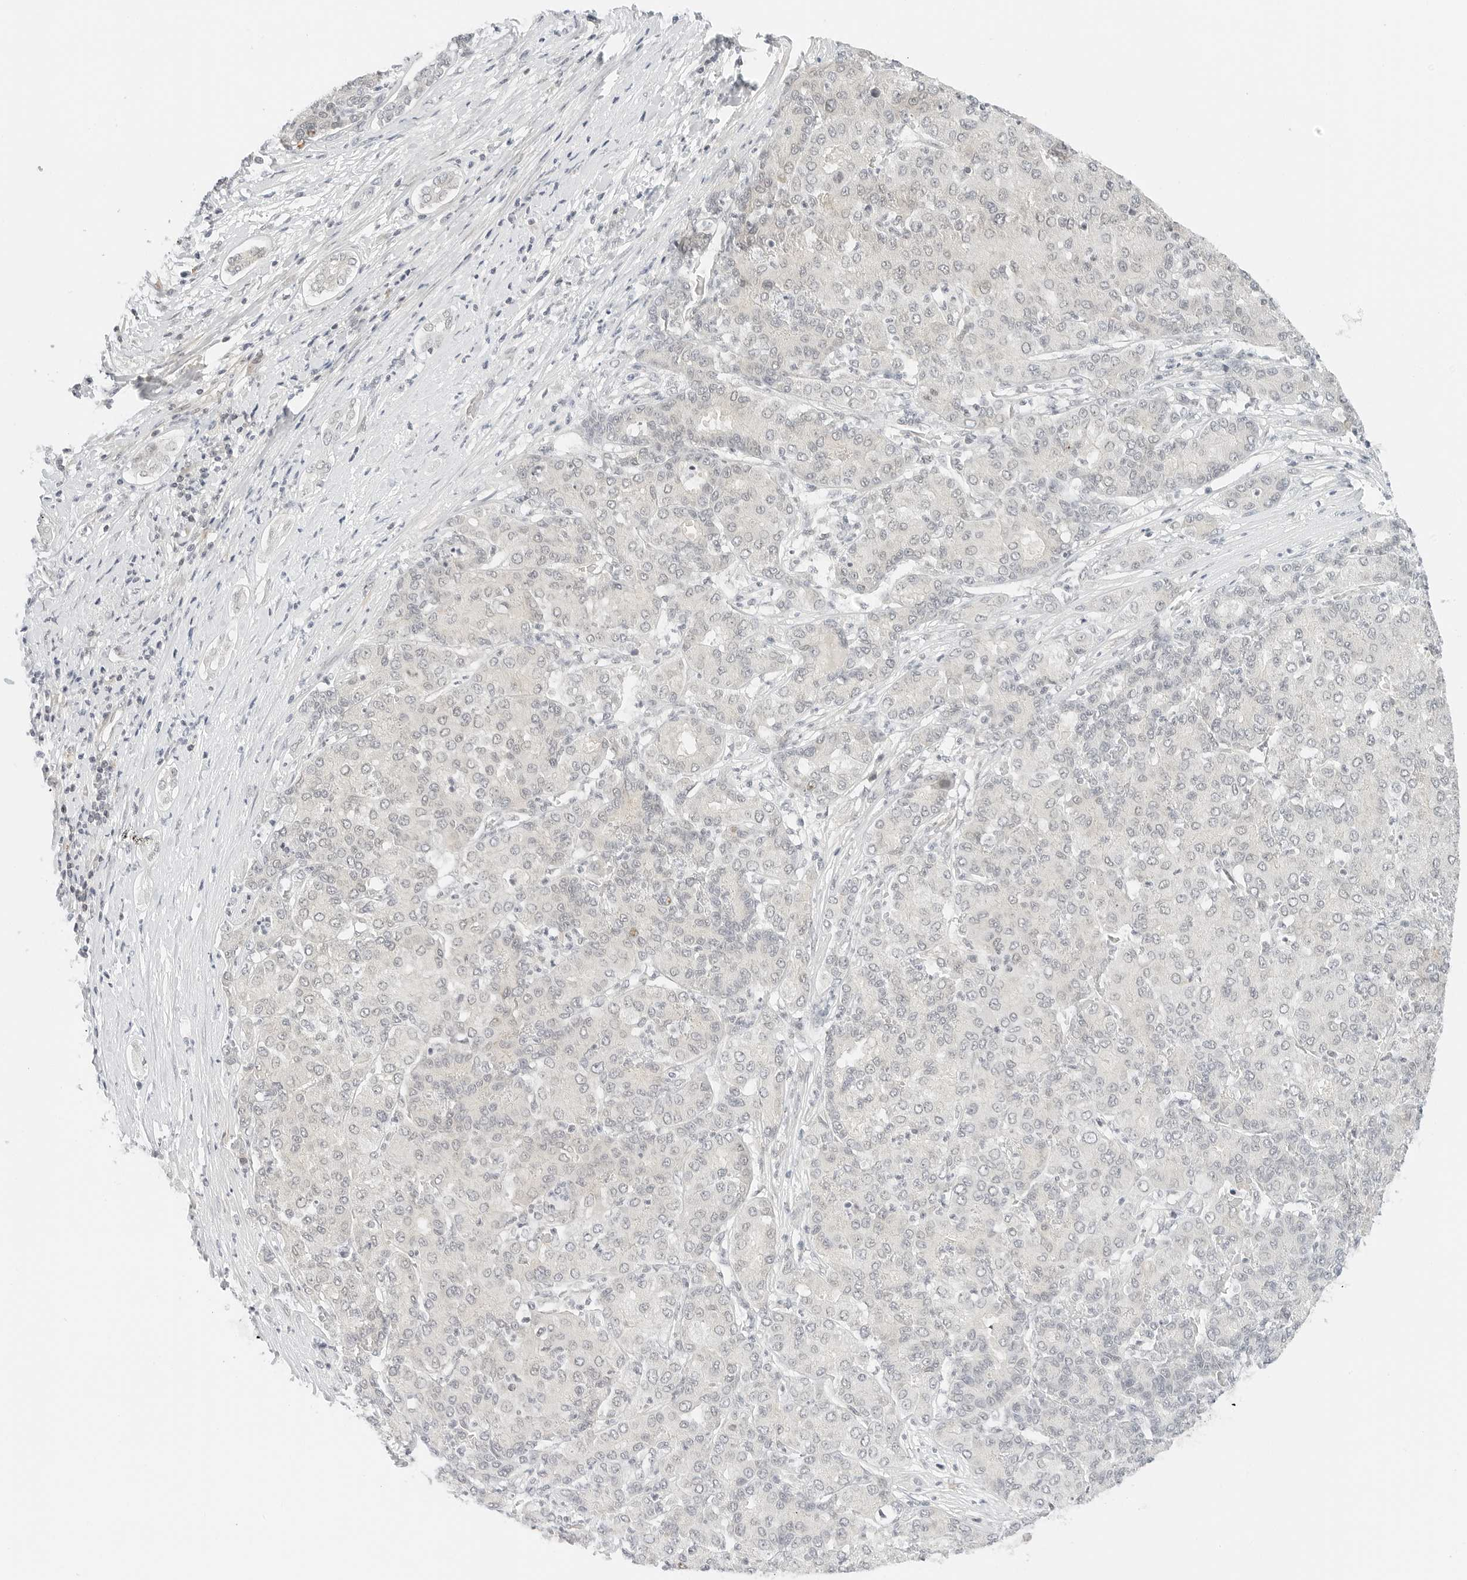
{"staining": {"intensity": "negative", "quantity": "none", "location": "none"}, "tissue": "liver cancer", "cell_type": "Tumor cells", "image_type": "cancer", "snomed": [{"axis": "morphology", "description": "Carcinoma, Hepatocellular, NOS"}, {"axis": "topography", "description": "Liver"}], "caption": "High magnification brightfield microscopy of liver hepatocellular carcinoma stained with DAB (3,3'-diaminobenzidine) (brown) and counterstained with hematoxylin (blue): tumor cells show no significant expression. (DAB (3,3'-diaminobenzidine) immunohistochemistry, high magnification).", "gene": "NEO1", "patient": {"sex": "male", "age": 65}}